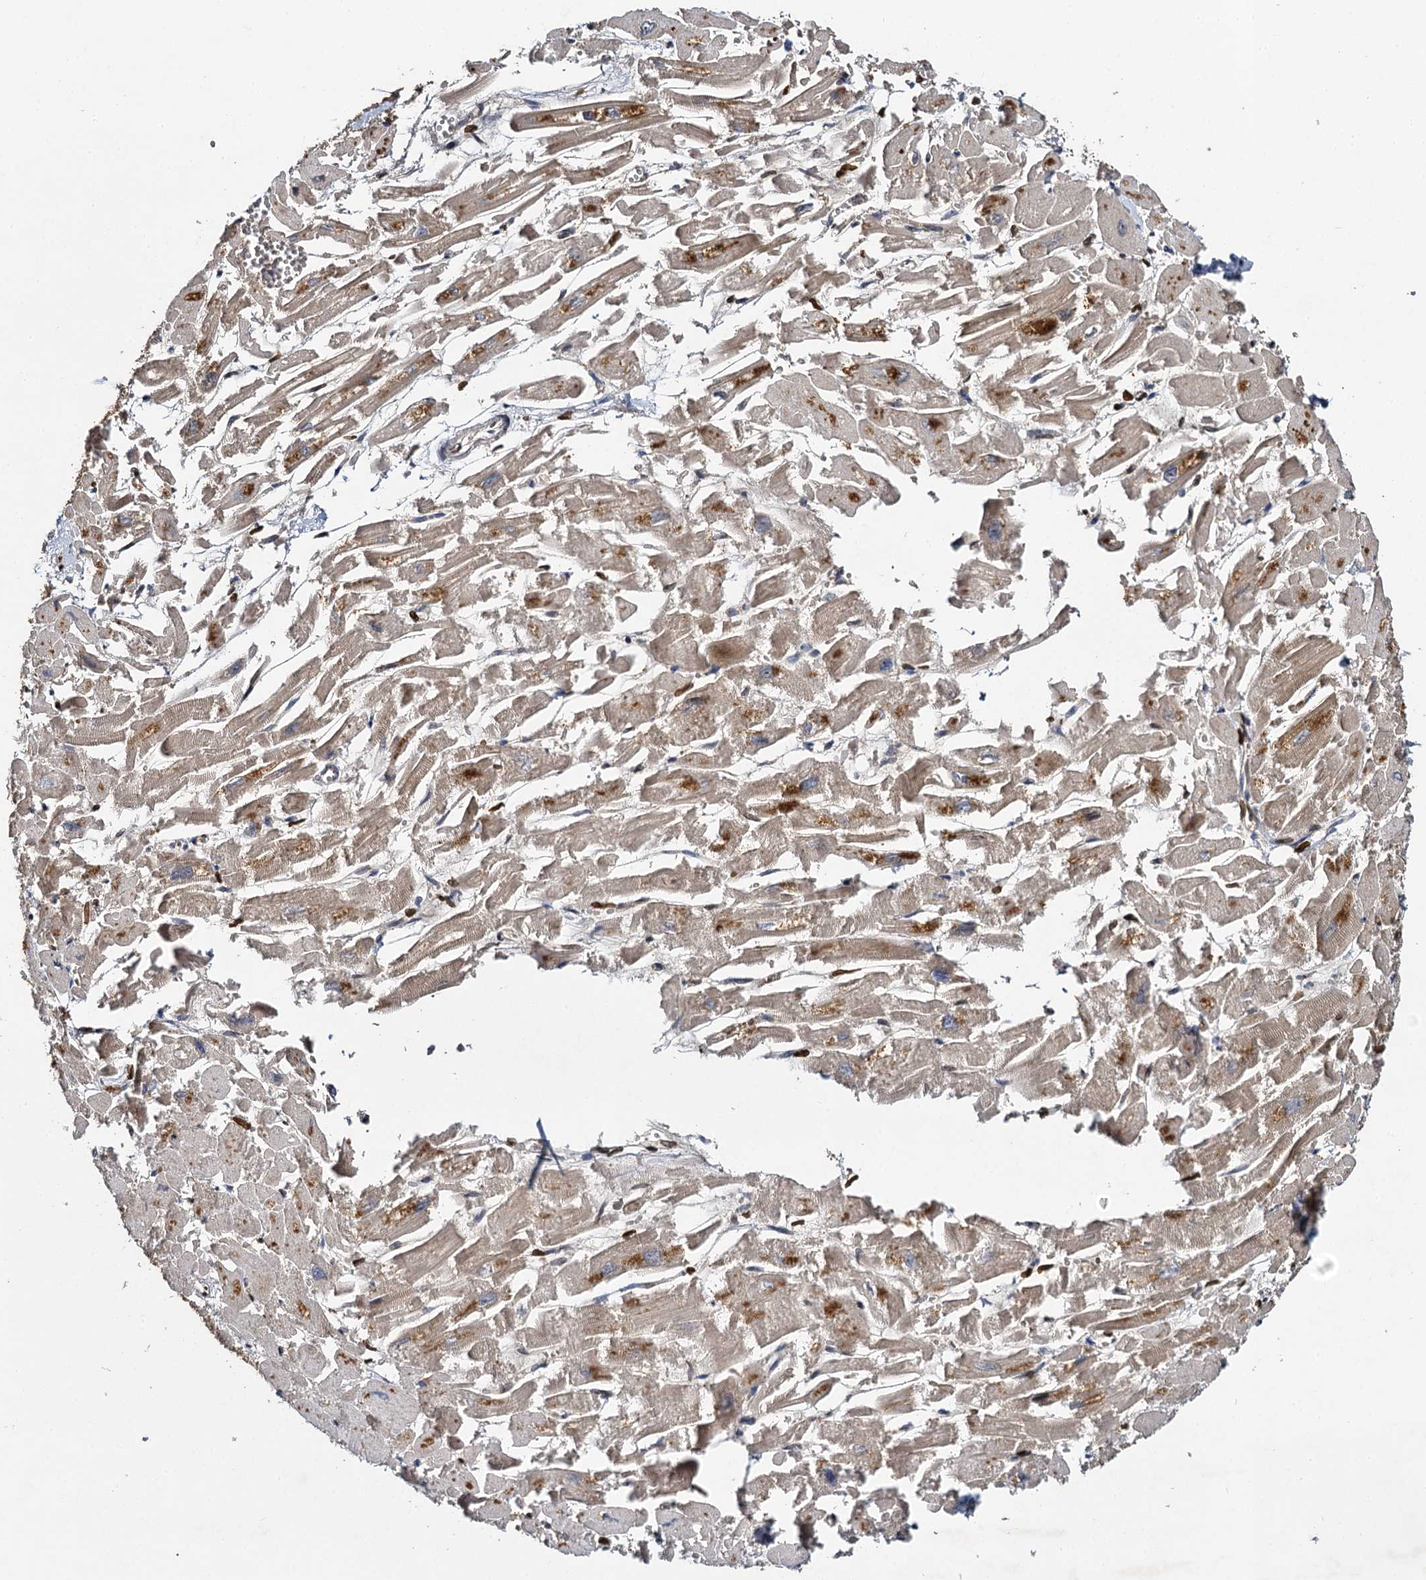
{"staining": {"intensity": "moderate", "quantity": "25%-75%", "location": "cytoplasmic/membranous"}, "tissue": "heart muscle", "cell_type": "Cardiomyocytes", "image_type": "normal", "snomed": [{"axis": "morphology", "description": "Normal tissue, NOS"}, {"axis": "topography", "description": "Heart"}], "caption": "The image demonstrates a brown stain indicating the presence of a protein in the cytoplasmic/membranous of cardiomyocytes in heart muscle.", "gene": "SLC11A2", "patient": {"sex": "male", "age": 54}}